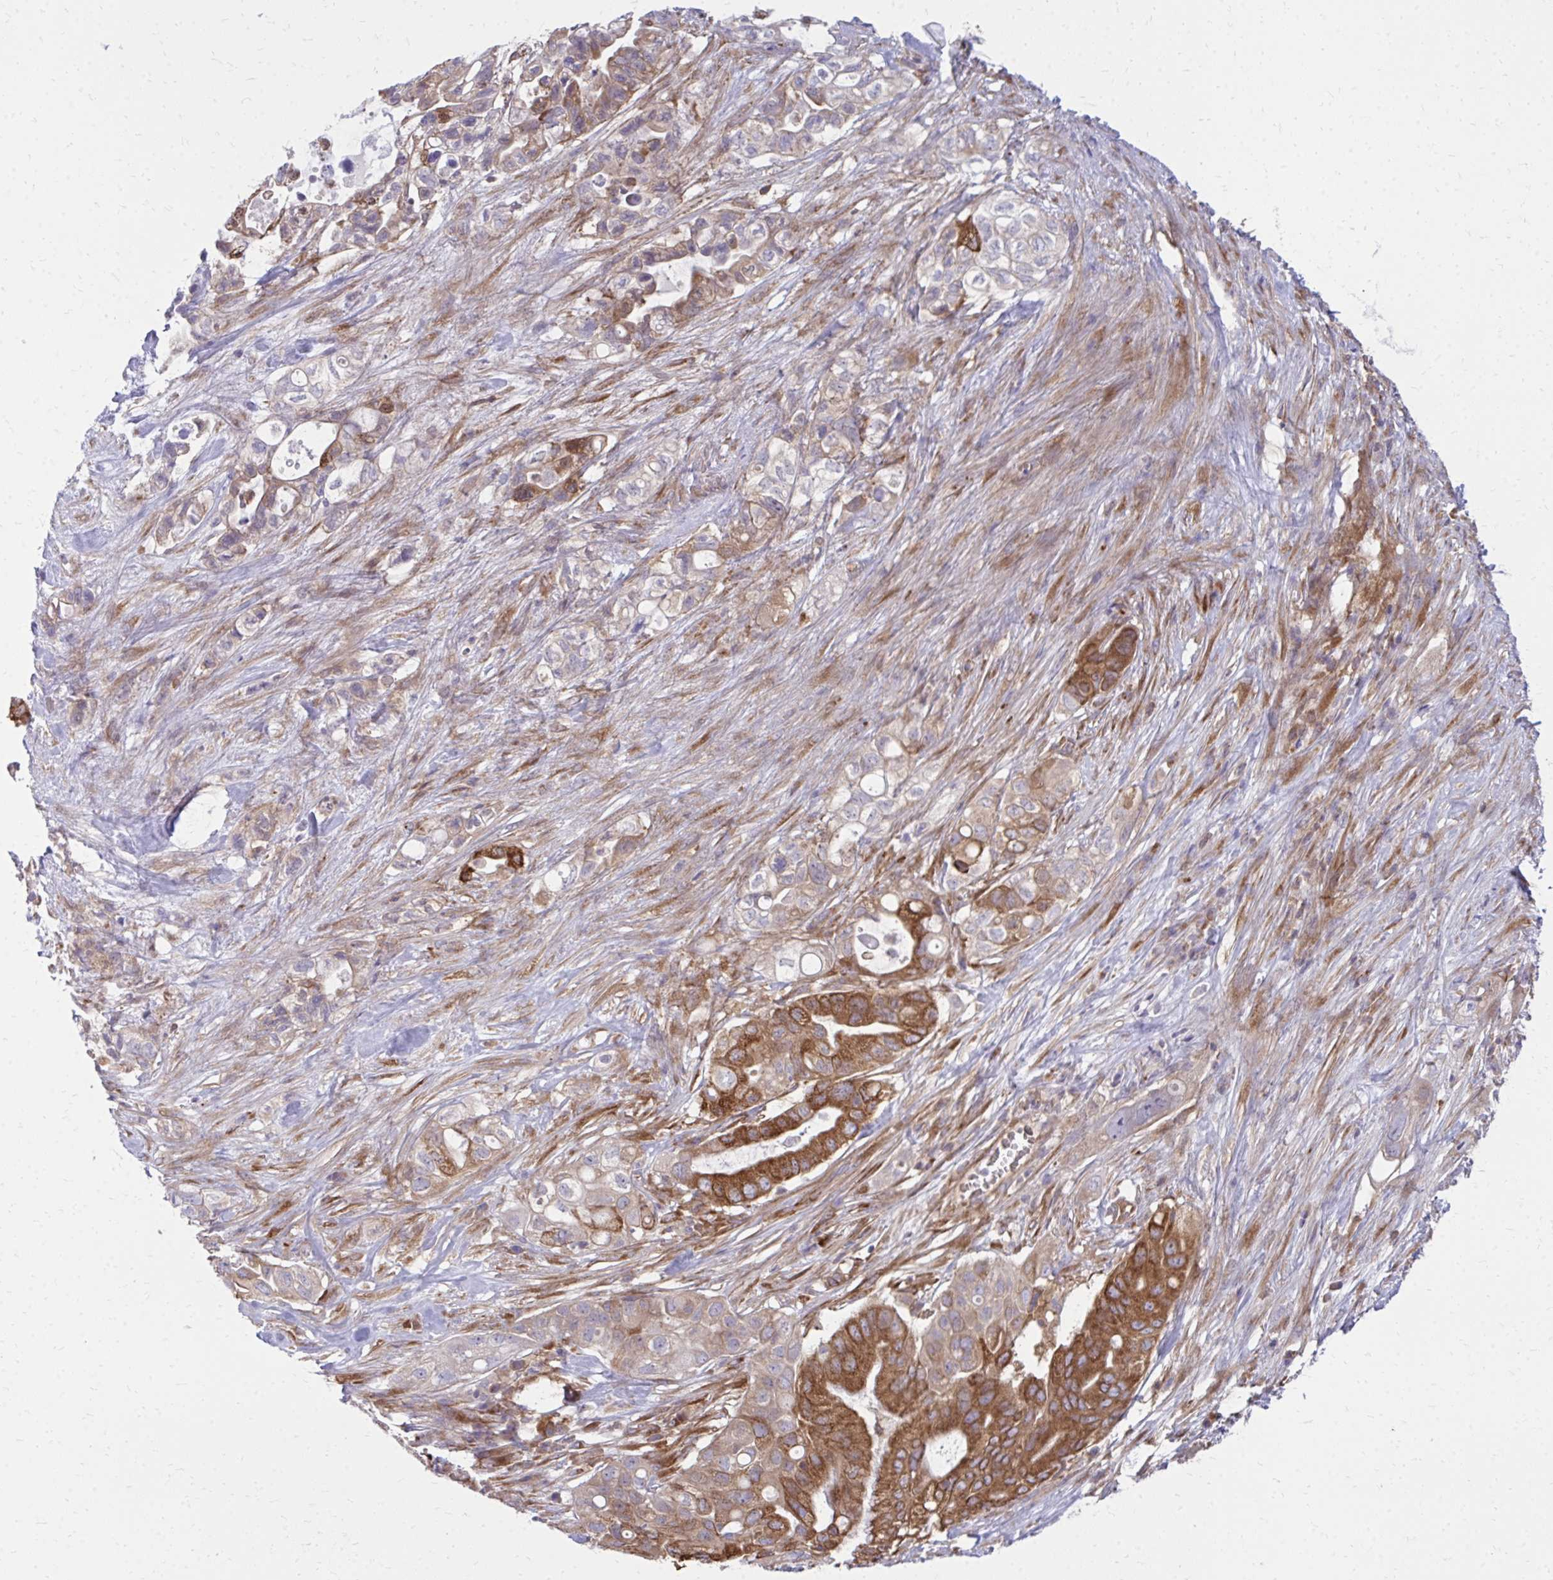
{"staining": {"intensity": "moderate", "quantity": ">75%", "location": "cytoplasmic/membranous"}, "tissue": "pancreatic cancer", "cell_type": "Tumor cells", "image_type": "cancer", "snomed": [{"axis": "morphology", "description": "Adenocarcinoma, NOS"}, {"axis": "topography", "description": "Pancreas"}], "caption": "IHC image of neoplastic tissue: pancreatic cancer stained using immunohistochemistry (IHC) shows medium levels of moderate protein expression localized specifically in the cytoplasmic/membranous of tumor cells, appearing as a cytoplasmic/membranous brown color.", "gene": "ASAP1", "patient": {"sex": "female", "age": 72}}